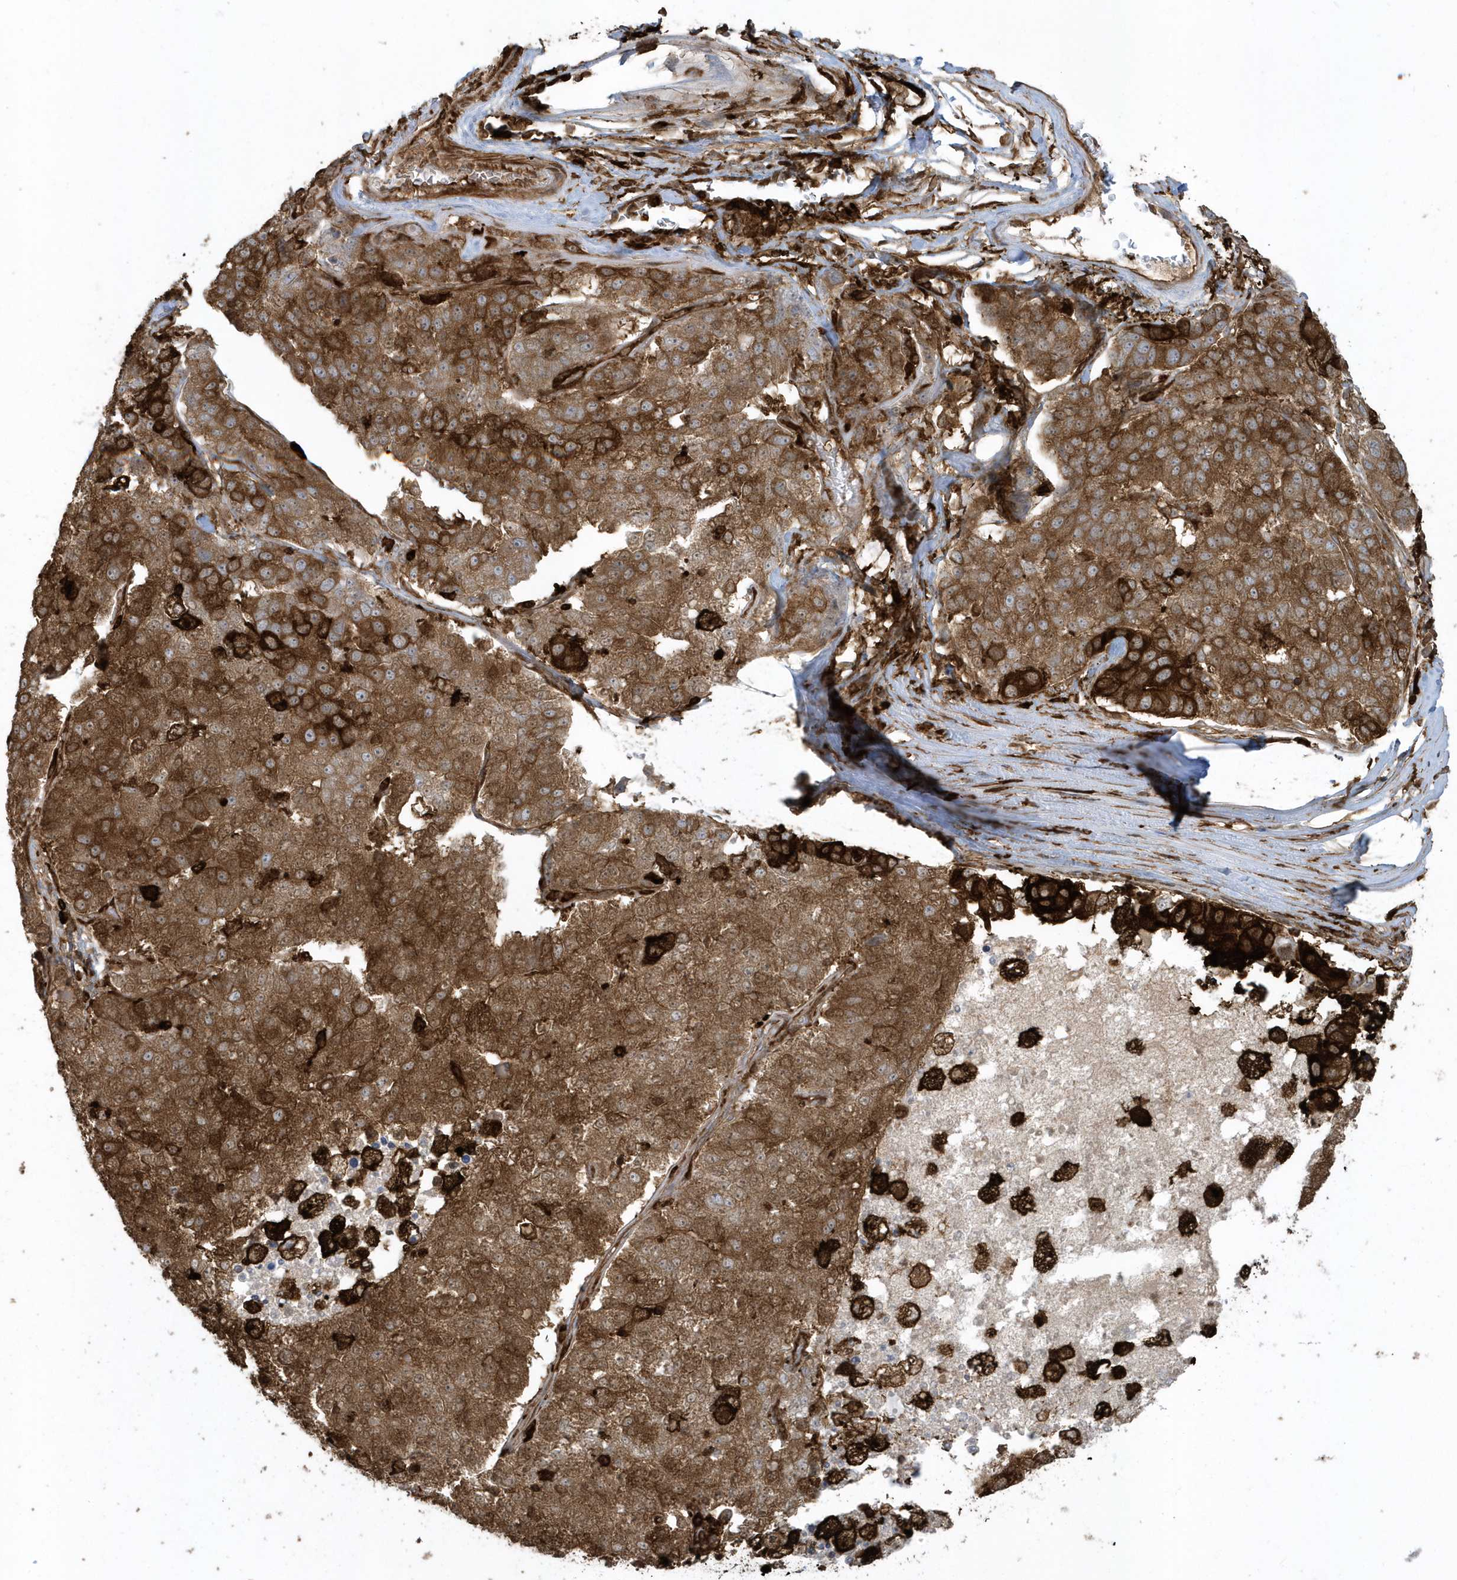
{"staining": {"intensity": "strong", "quantity": ">75%", "location": "cytoplasmic/membranous"}, "tissue": "pancreatic cancer", "cell_type": "Tumor cells", "image_type": "cancer", "snomed": [{"axis": "morphology", "description": "Adenocarcinoma, NOS"}, {"axis": "topography", "description": "Pancreas"}], "caption": "Immunohistochemistry staining of adenocarcinoma (pancreatic), which reveals high levels of strong cytoplasmic/membranous staining in about >75% of tumor cells indicating strong cytoplasmic/membranous protein expression. The staining was performed using DAB (brown) for protein detection and nuclei were counterstained in hematoxylin (blue).", "gene": "CLCN6", "patient": {"sex": "female", "age": 61}}